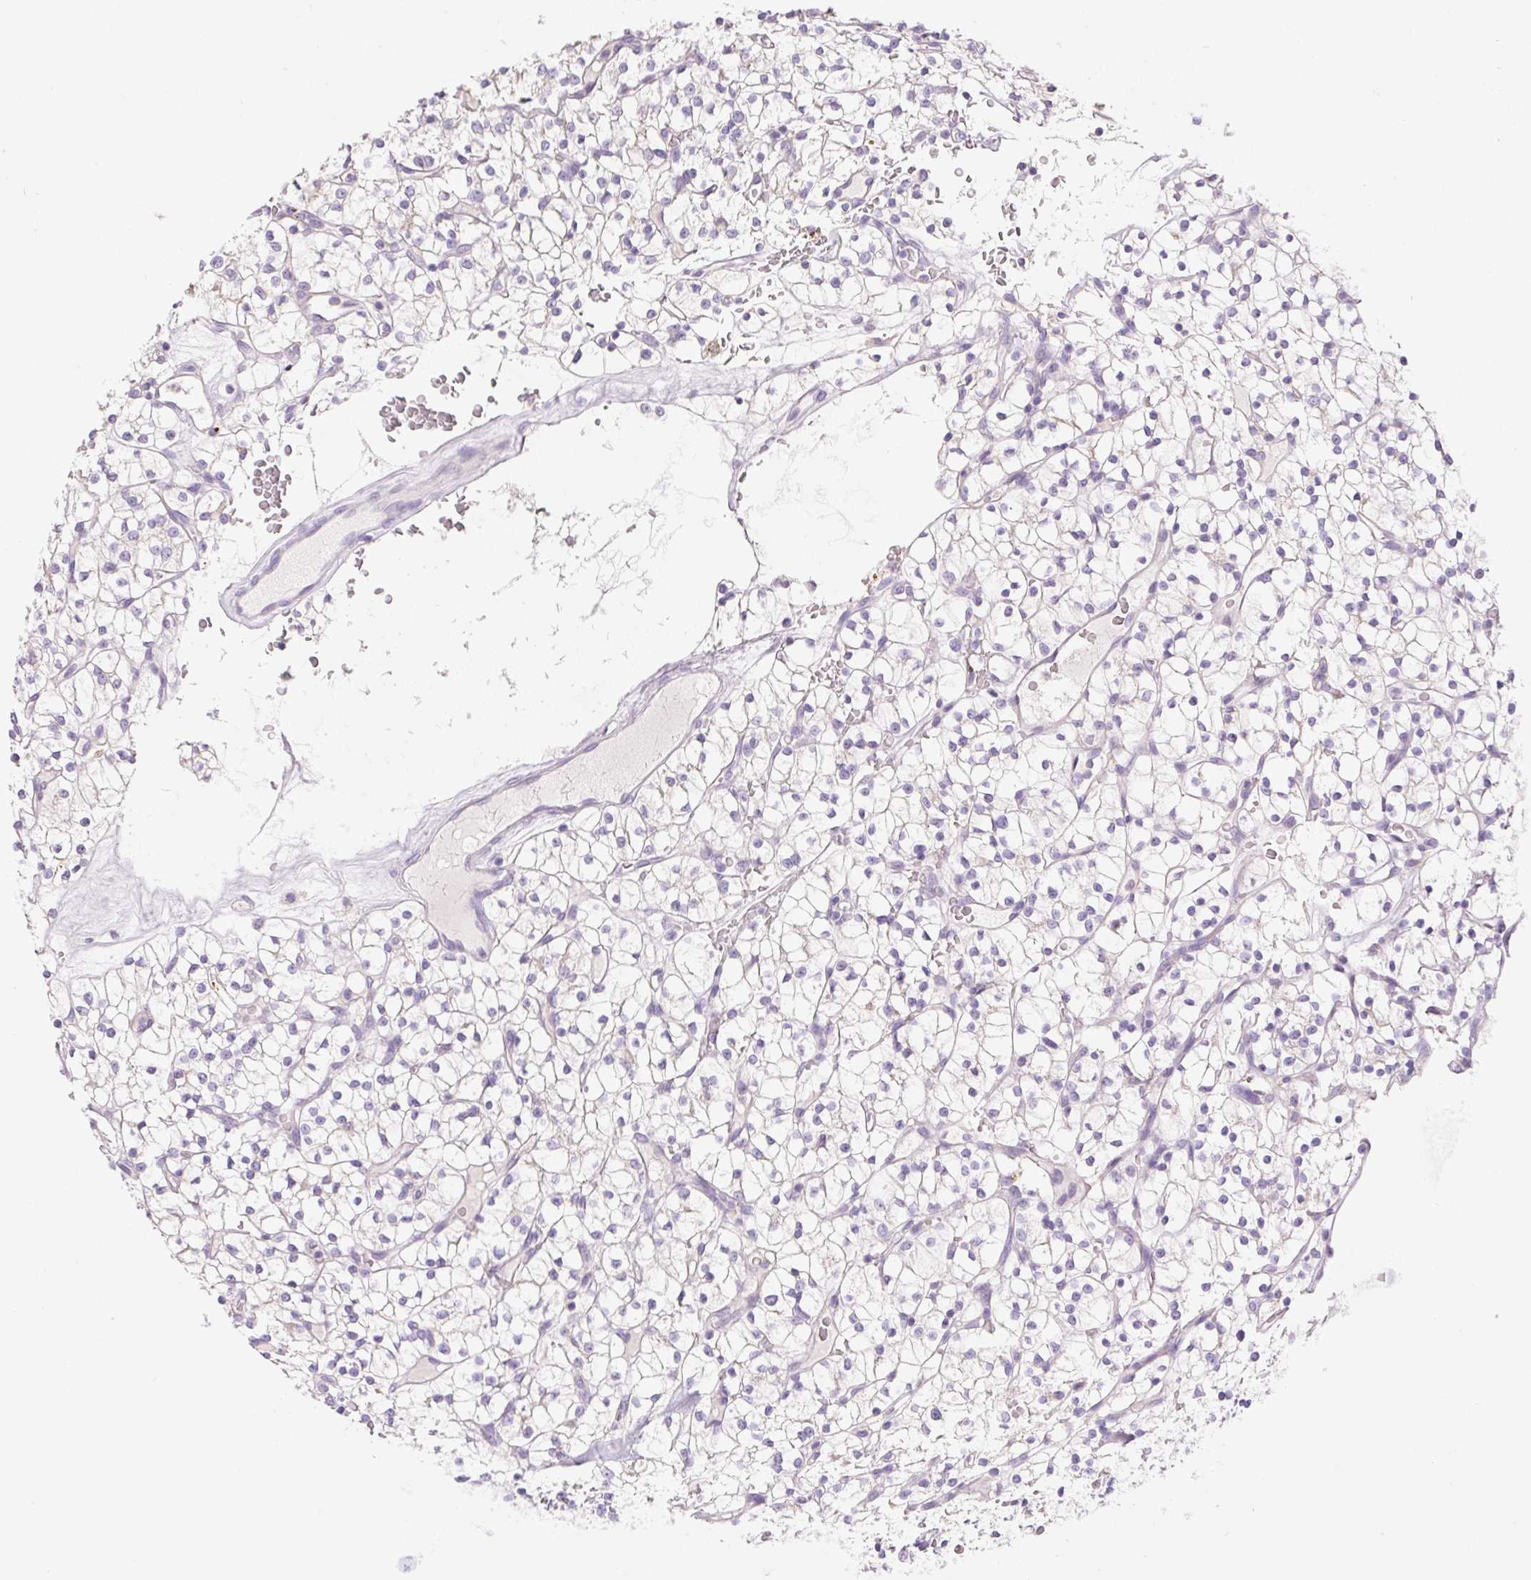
{"staining": {"intensity": "negative", "quantity": "none", "location": "none"}, "tissue": "renal cancer", "cell_type": "Tumor cells", "image_type": "cancer", "snomed": [{"axis": "morphology", "description": "Adenocarcinoma, NOS"}, {"axis": "topography", "description": "Kidney"}], "caption": "Immunohistochemical staining of human renal cancer reveals no significant staining in tumor cells.", "gene": "TDRD15", "patient": {"sex": "female", "age": 64}}